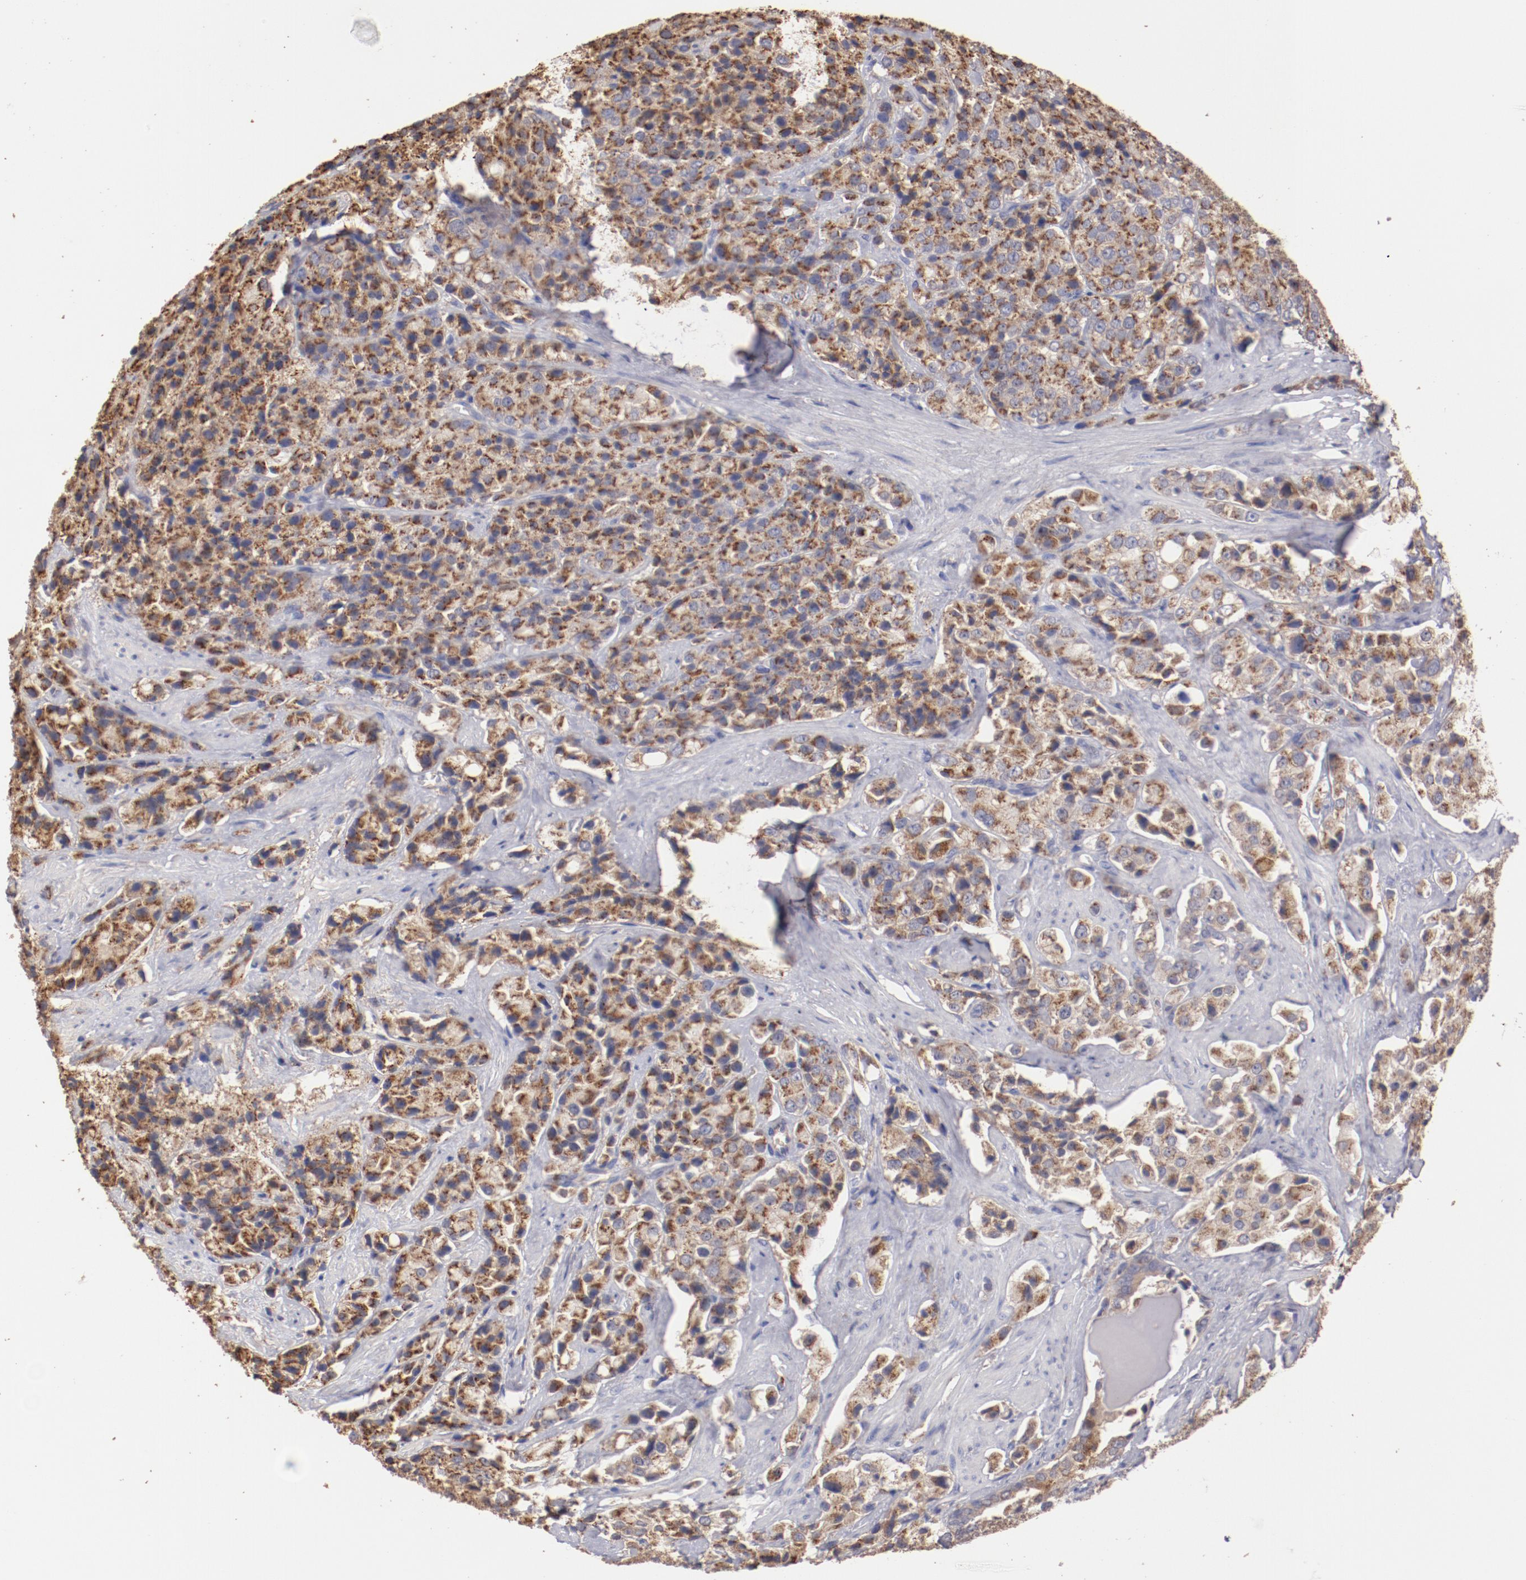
{"staining": {"intensity": "moderate", "quantity": "25%-75%", "location": "cytoplasmic/membranous"}, "tissue": "prostate cancer", "cell_type": "Tumor cells", "image_type": "cancer", "snomed": [{"axis": "morphology", "description": "Adenocarcinoma, Medium grade"}, {"axis": "topography", "description": "Prostate"}], "caption": "Medium-grade adenocarcinoma (prostate) tissue reveals moderate cytoplasmic/membranous staining in approximately 25%-75% of tumor cells, visualized by immunohistochemistry. Using DAB (3,3'-diaminobenzidine) (brown) and hematoxylin (blue) stains, captured at high magnification using brightfield microscopy.", "gene": "NFKBIE", "patient": {"sex": "male", "age": 70}}